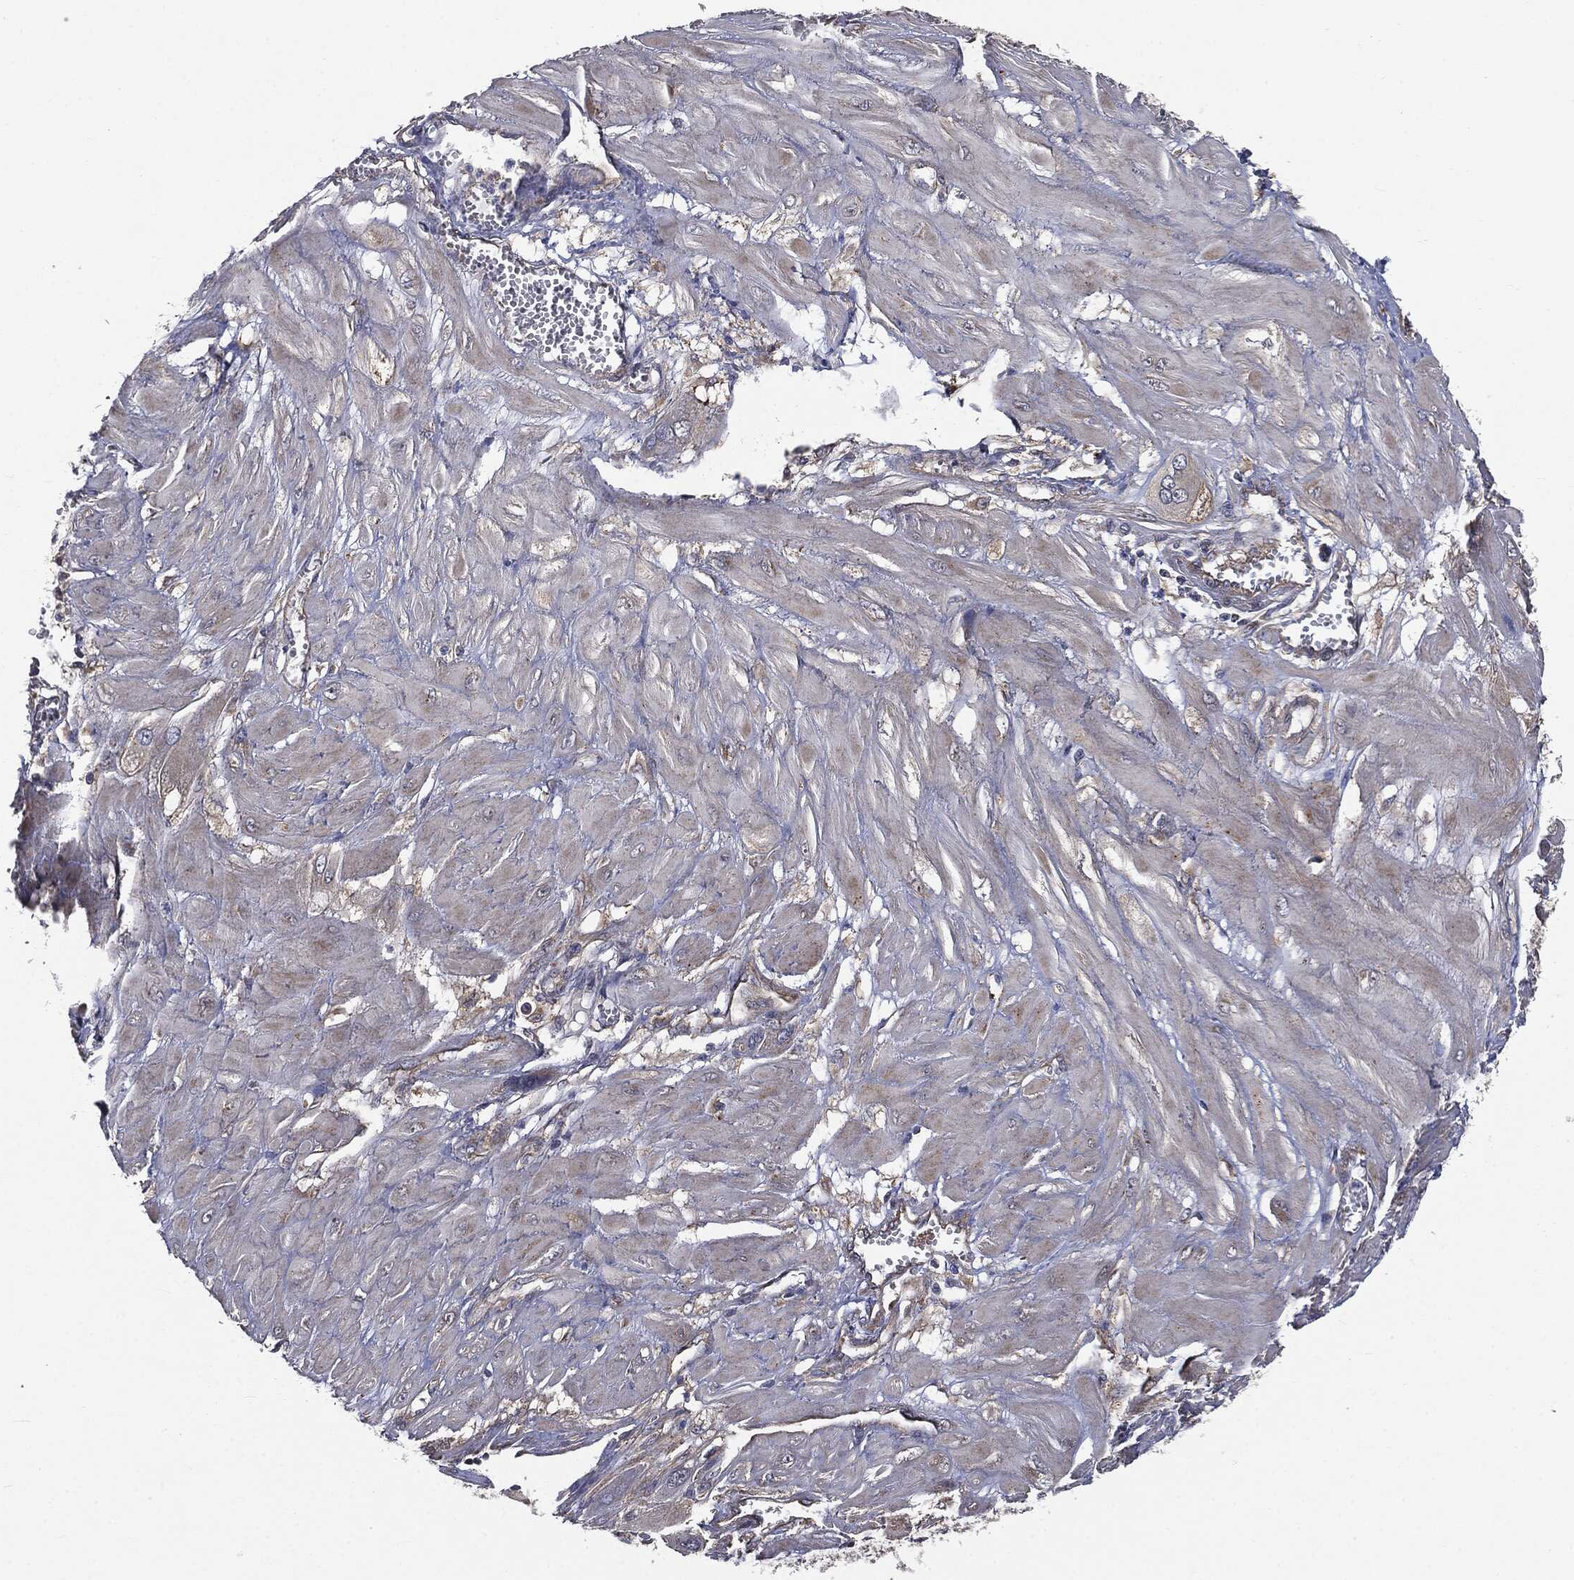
{"staining": {"intensity": "negative", "quantity": "none", "location": "none"}, "tissue": "cervical cancer", "cell_type": "Tumor cells", "image_type": "cancer", "snomed": [{"axis": "morphology", "description": "Squamous cell carcinoma, NOS"}, {"axis": "topography", "description": "Cervix"}], "caption": "Tumor cells are negative for protein expression in human cervical squamous cell carcinoma.", "gene": "EPS15L1", "patient": {"sex": "female", "age": 34}}